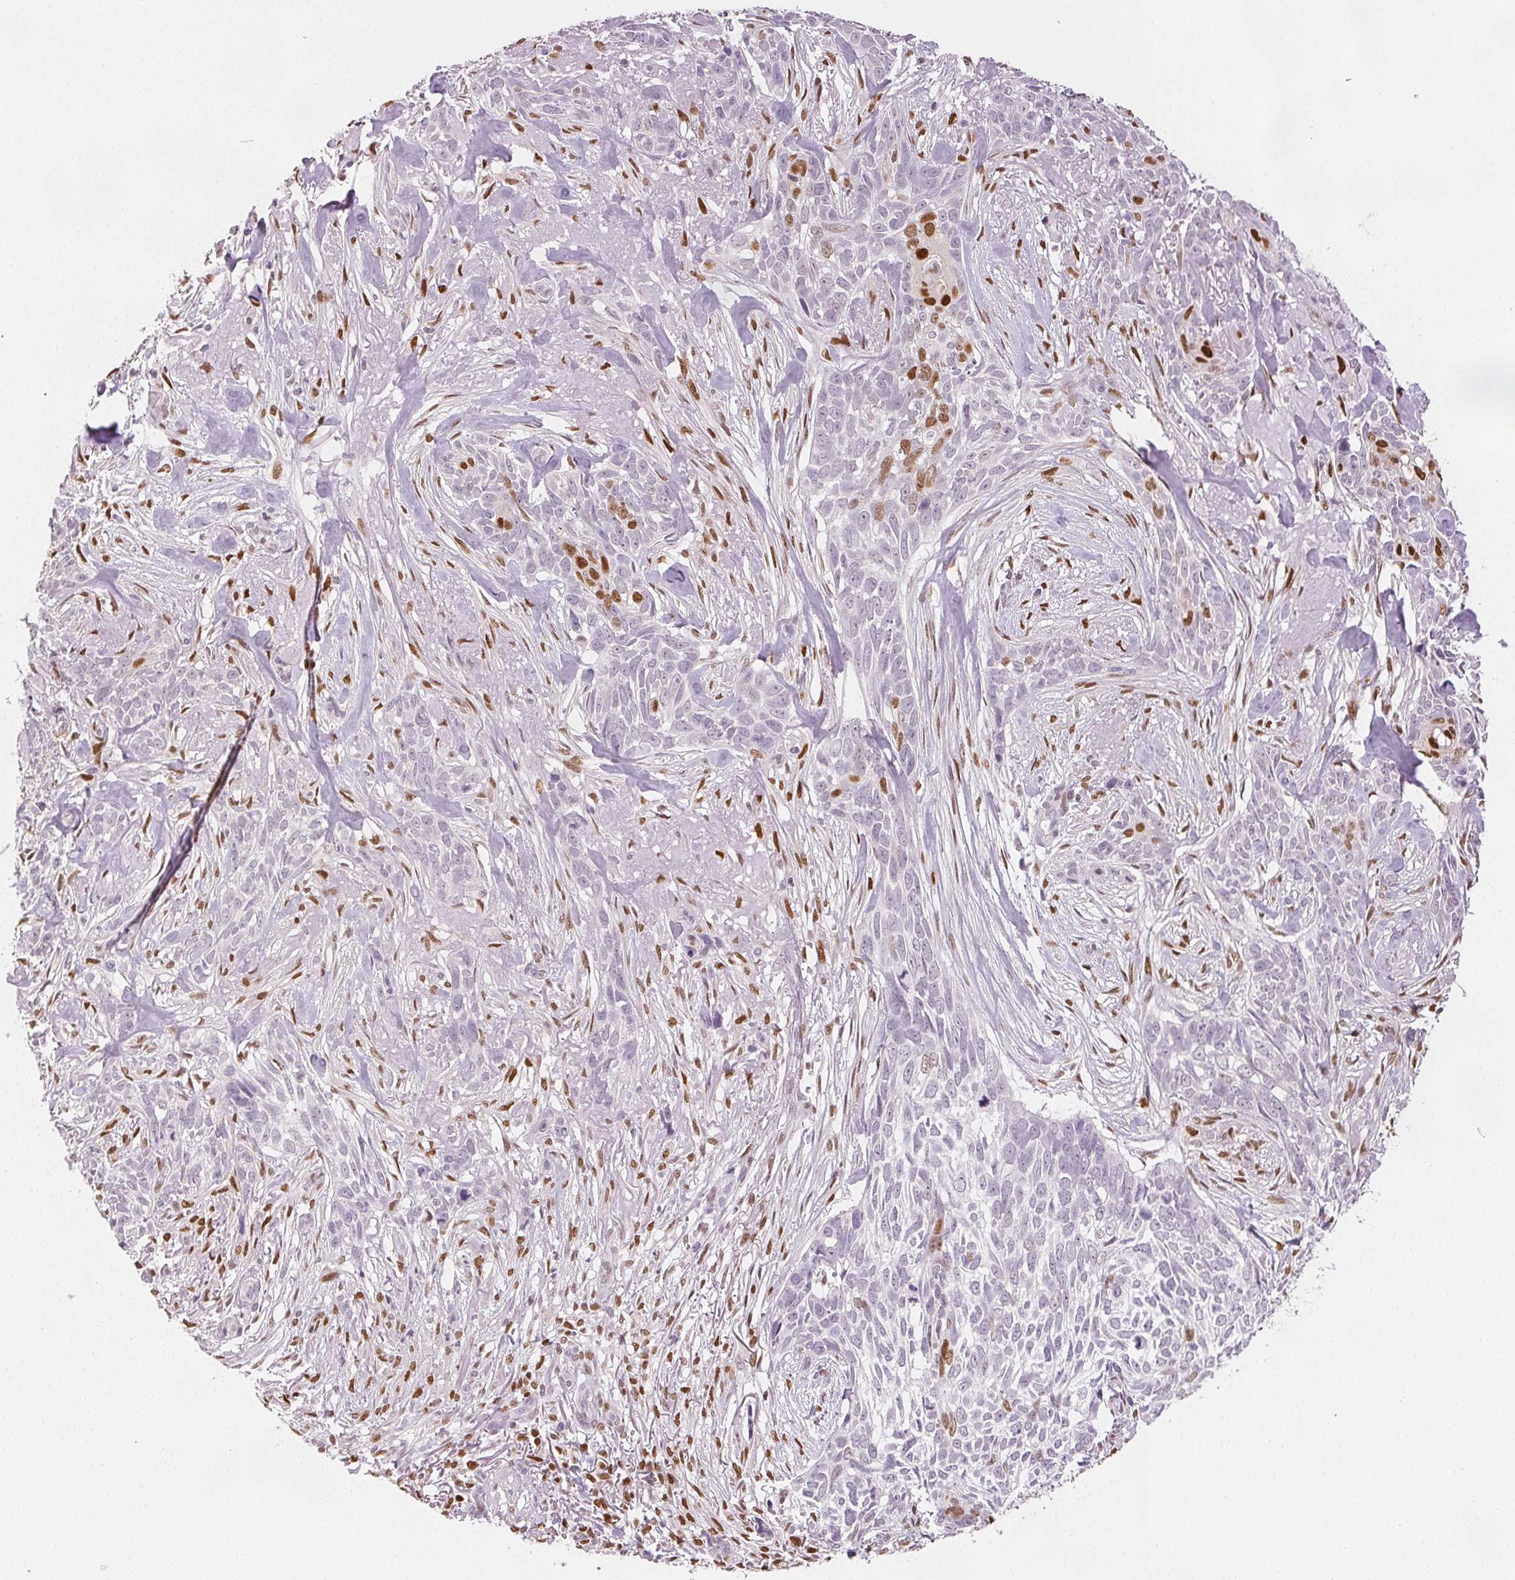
{"staining": {"intensity": "negative", "quantity": "none", "location": "none"}, "tissue": "skin cancer", "cell_type": "Tumor cells", "image_type": "cancer", "snomed": [{"axis": "morphology", "description": "Basal cell carcinoma"}, {"axis": "topography", "description": "Skin"}], "caption": "Basal cell carcinoma (skin) was stained to show a protein in brown. There is no significant expression in tumor cells.", "gene": "RUNX2", "patient": {"sex": "male", "age": 74}}